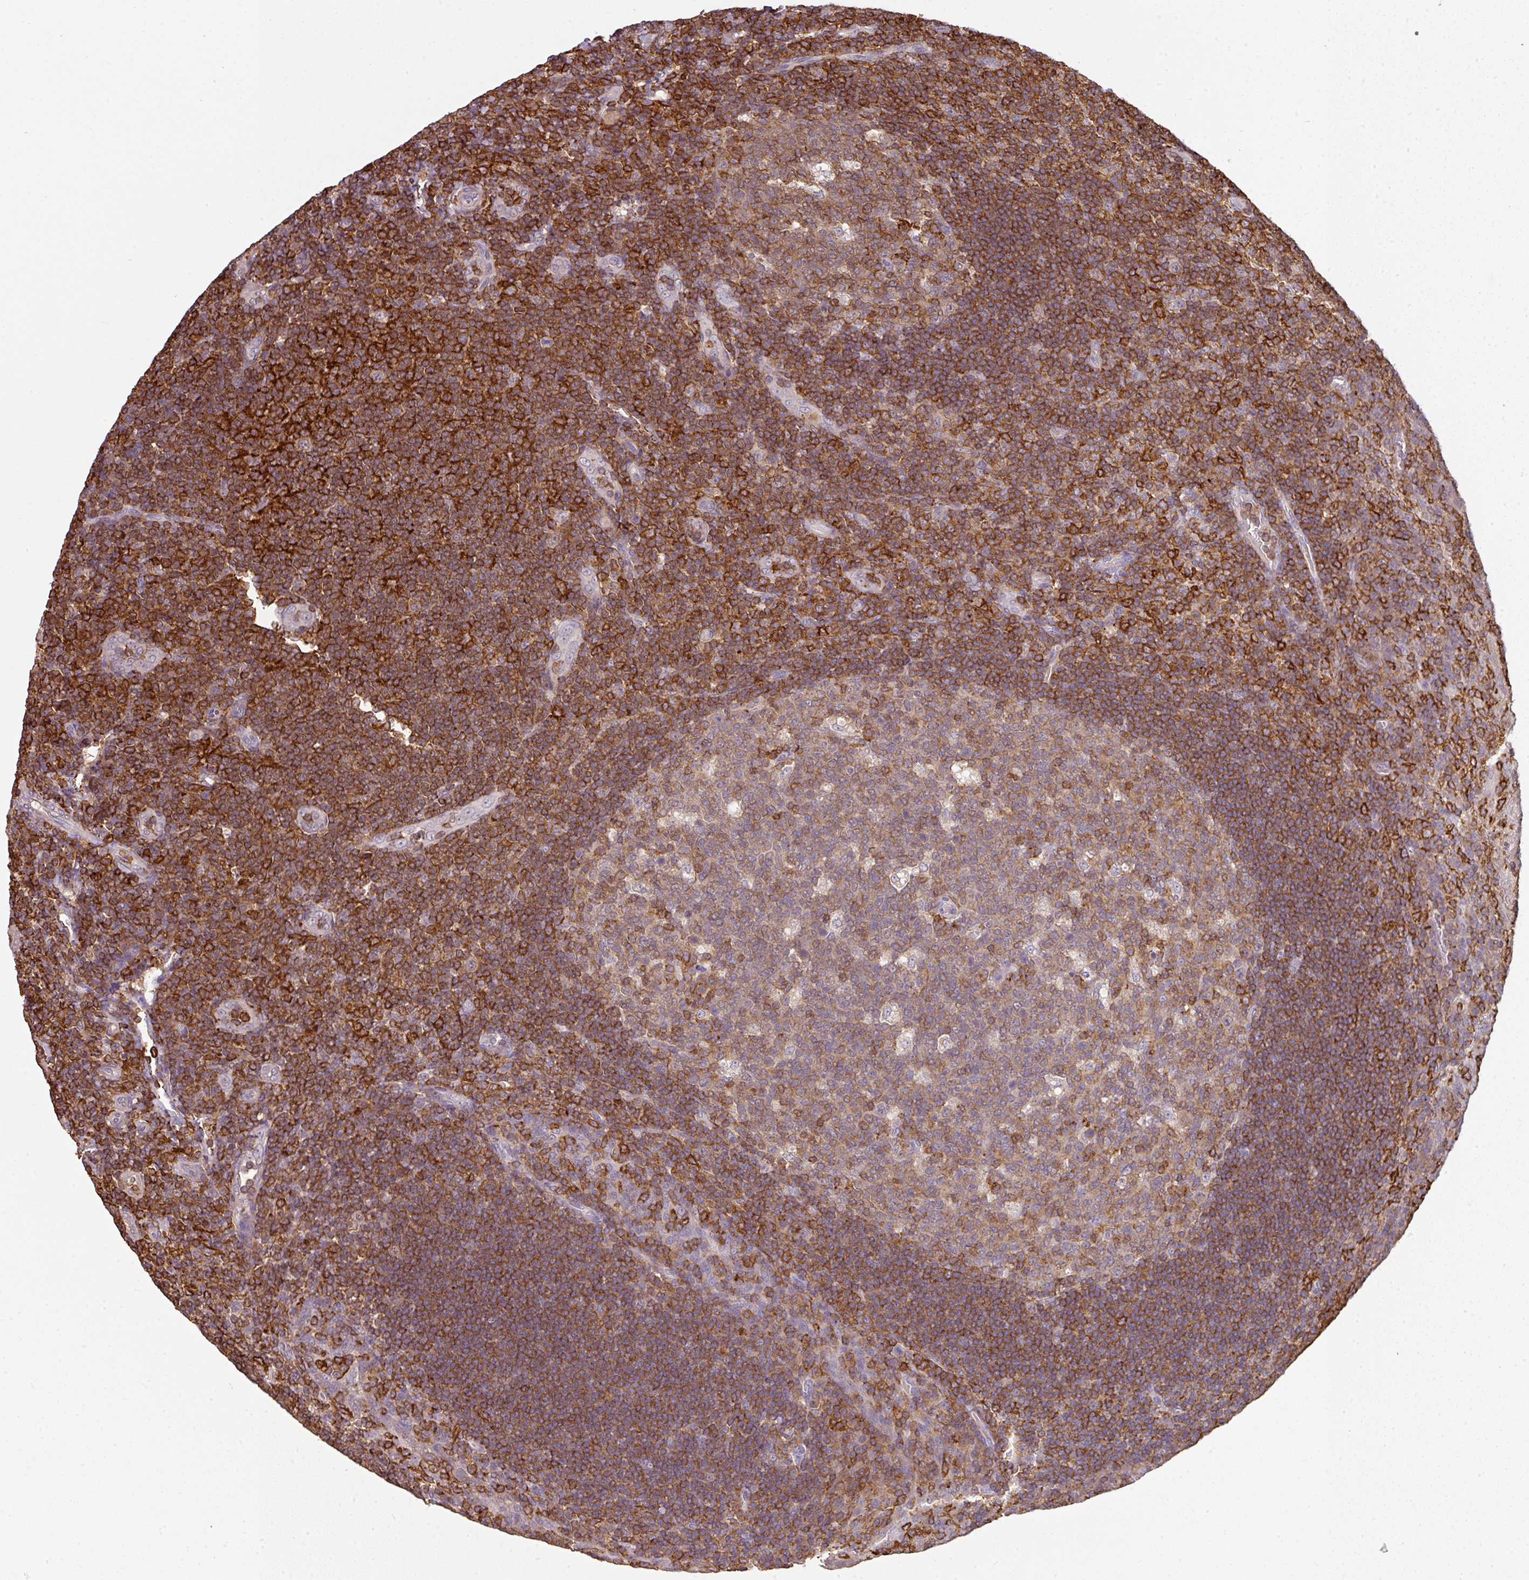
{"staining": {"intensity": "moderate", "quantity": "<25%", "location": "cytoplasmic/membranous"}, "tissue": "tonsil", "cell_type": "Germinal center cells", "image_type": "normal", "snomed": [{"axis": "morphology", "description": "Normal tissue, NOS"}, {"axis": "topography", "description": "Tonsil"}], "caption": "Unremarkable tonsil shows moderate cytoplasmic/membranous expression in about <25% of germinal center cells Using DAB (brown) and hematoxylin (blue) stains, captured at high magnification using brightfield microscopy..", "gene": "OLFML2B", "patient": {"sex": "male", "age": 17}}